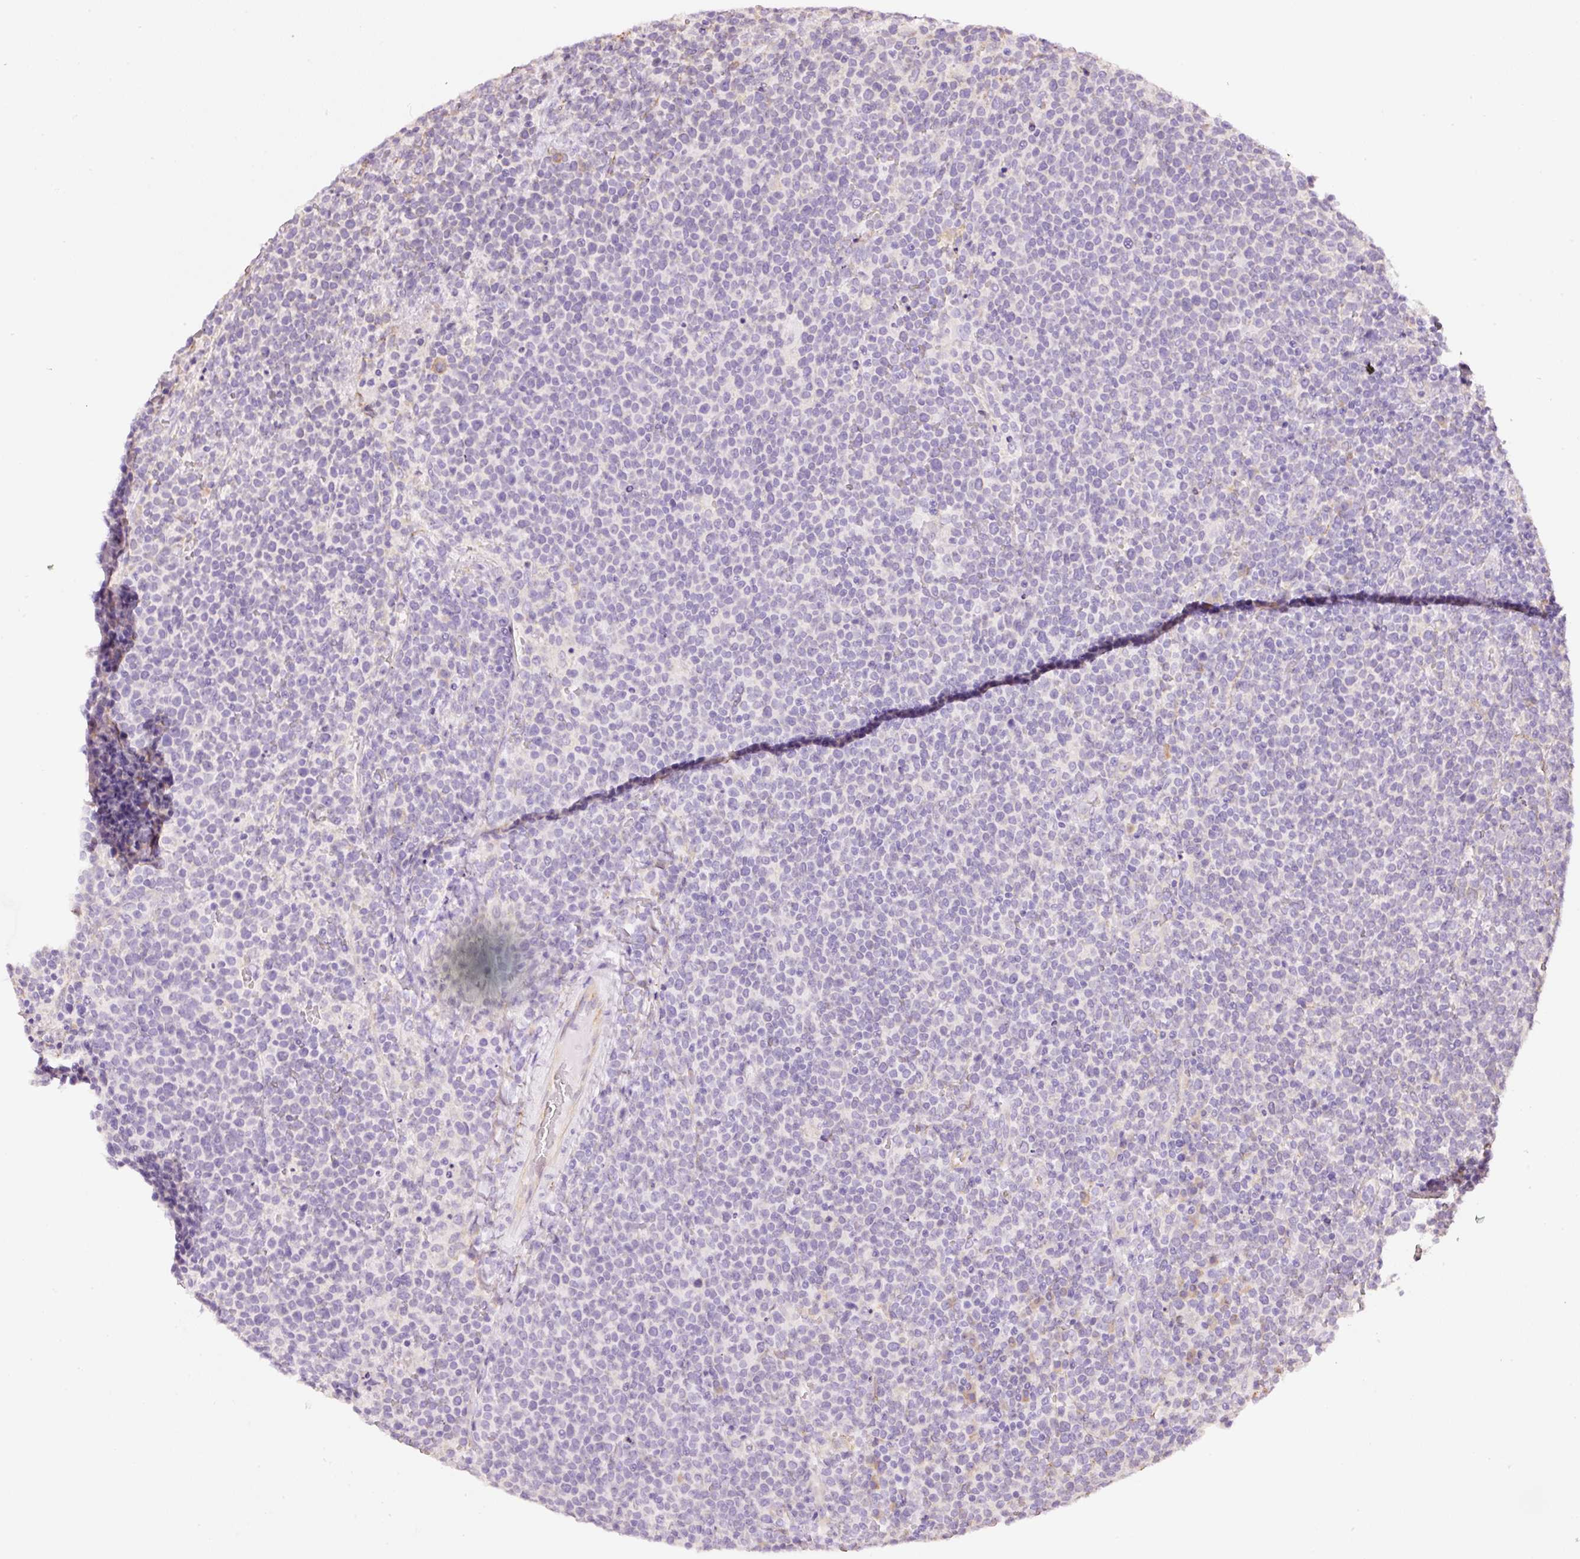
{"staining": {"intensity": "negative", "quantity": "none", "location": "none"}, "tissue": "lymphoma", "cell_type": "Tumor cells", "image_type": "cancer", "snomed": [{"axis": "morphology", "description": "Malignant lymphoma, non-Hodgkin's type, High grade"}, {"axis": "topography", "description": "Lymph node"}], "caption": "Immunohistochemical staining of human lymphoma demonstrates no significant positivity in tumor cells.", "gene": "GCG", "patient": {"sex": "male", "age": 61}}